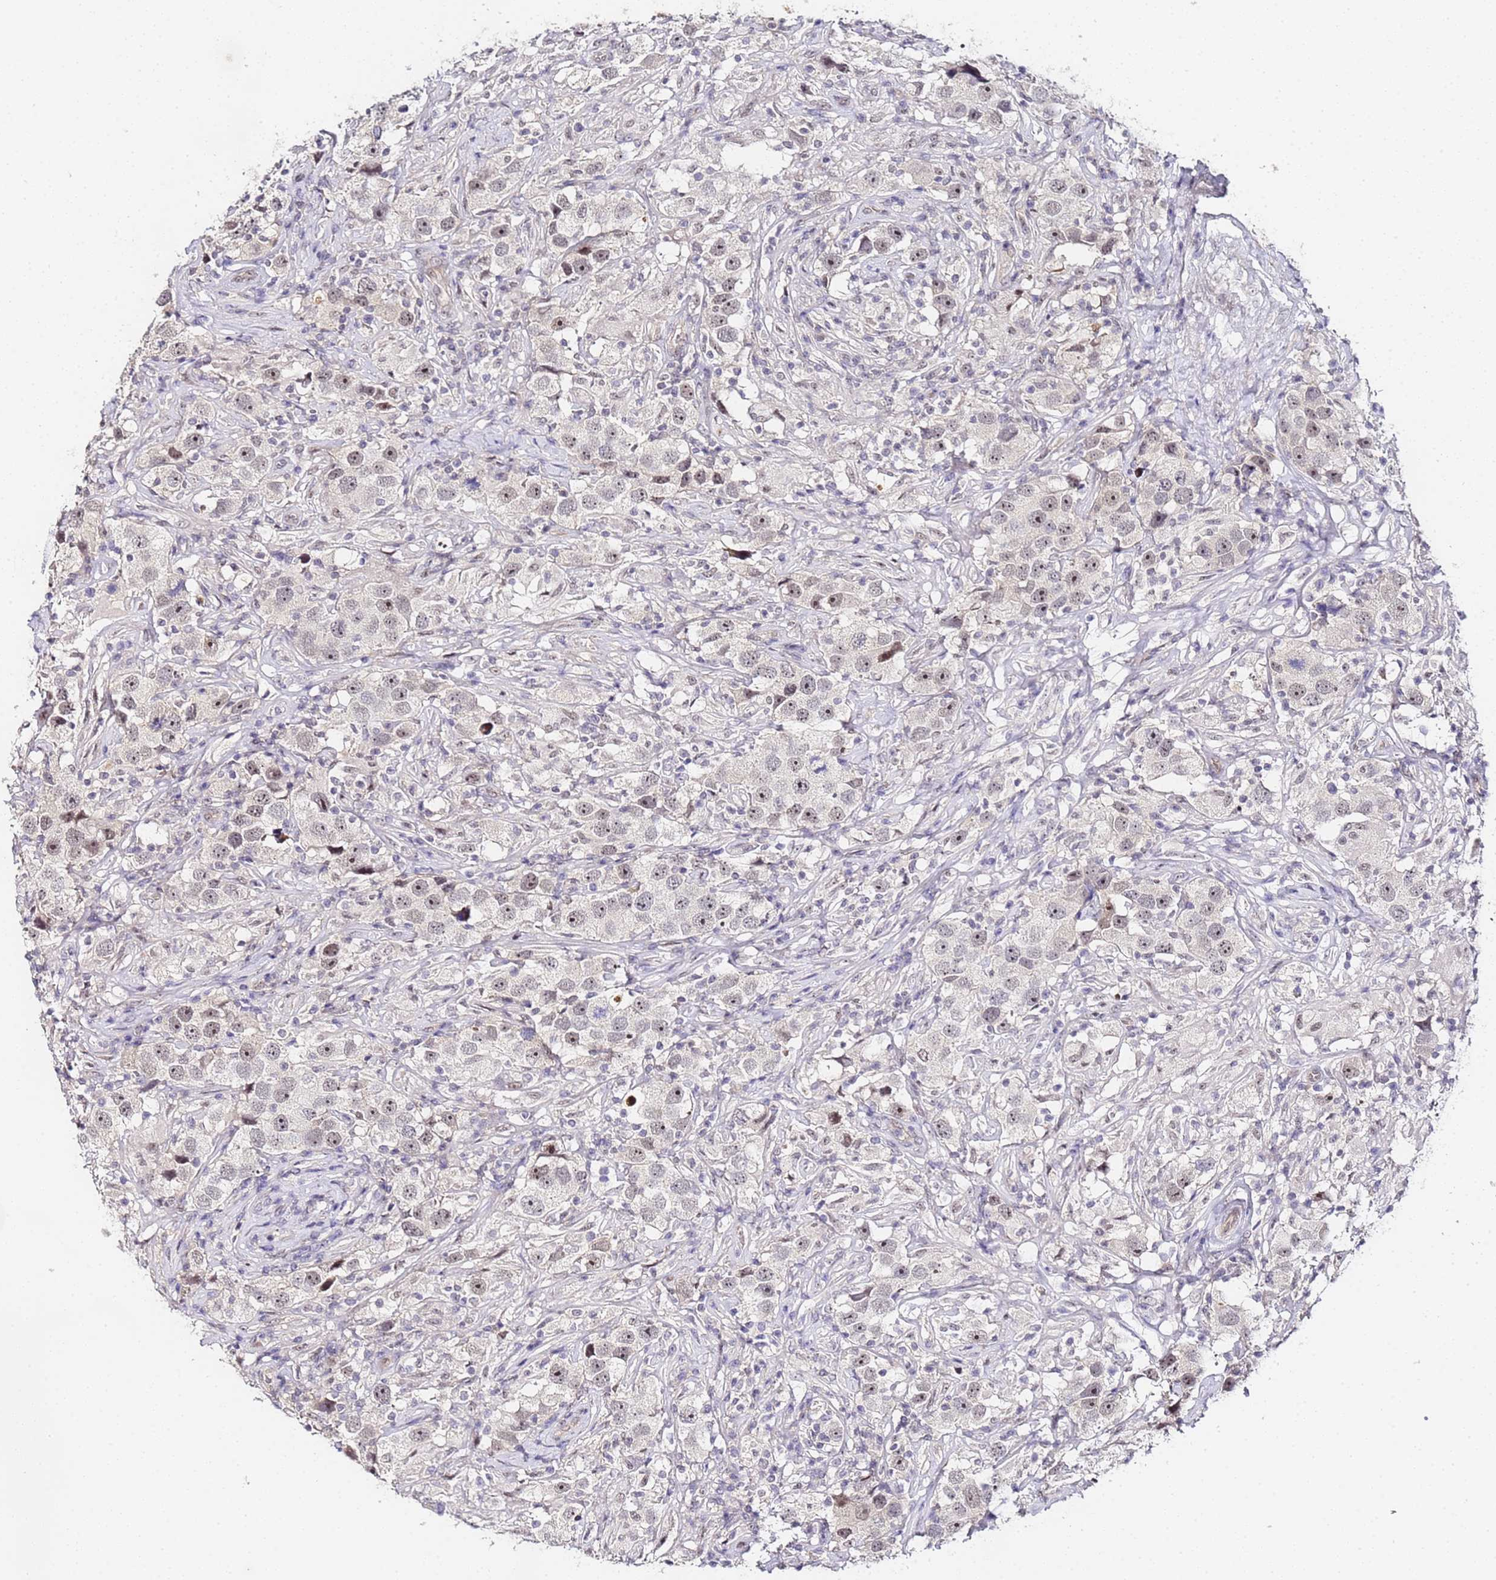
{"staining": {"intensity": "moderate", "quantity": "25%-75%", "location": "nuclear"}, "tissue": "testis cancer", "cell_type": "Tumor cells", "image_type": "cancer", "snomed": [{"axis": "morphology", "description": "Seminoma, NOS"}, {"axis": "topography", "description": "Testis"}], "caption": "This image exhibits IHC staining of human testis seminoma, with medium moderate nuclear positivity in about 25%-75% of tumor cells.", "gene": "LSM3", "patient": {"sex": "male", "age": 49}}